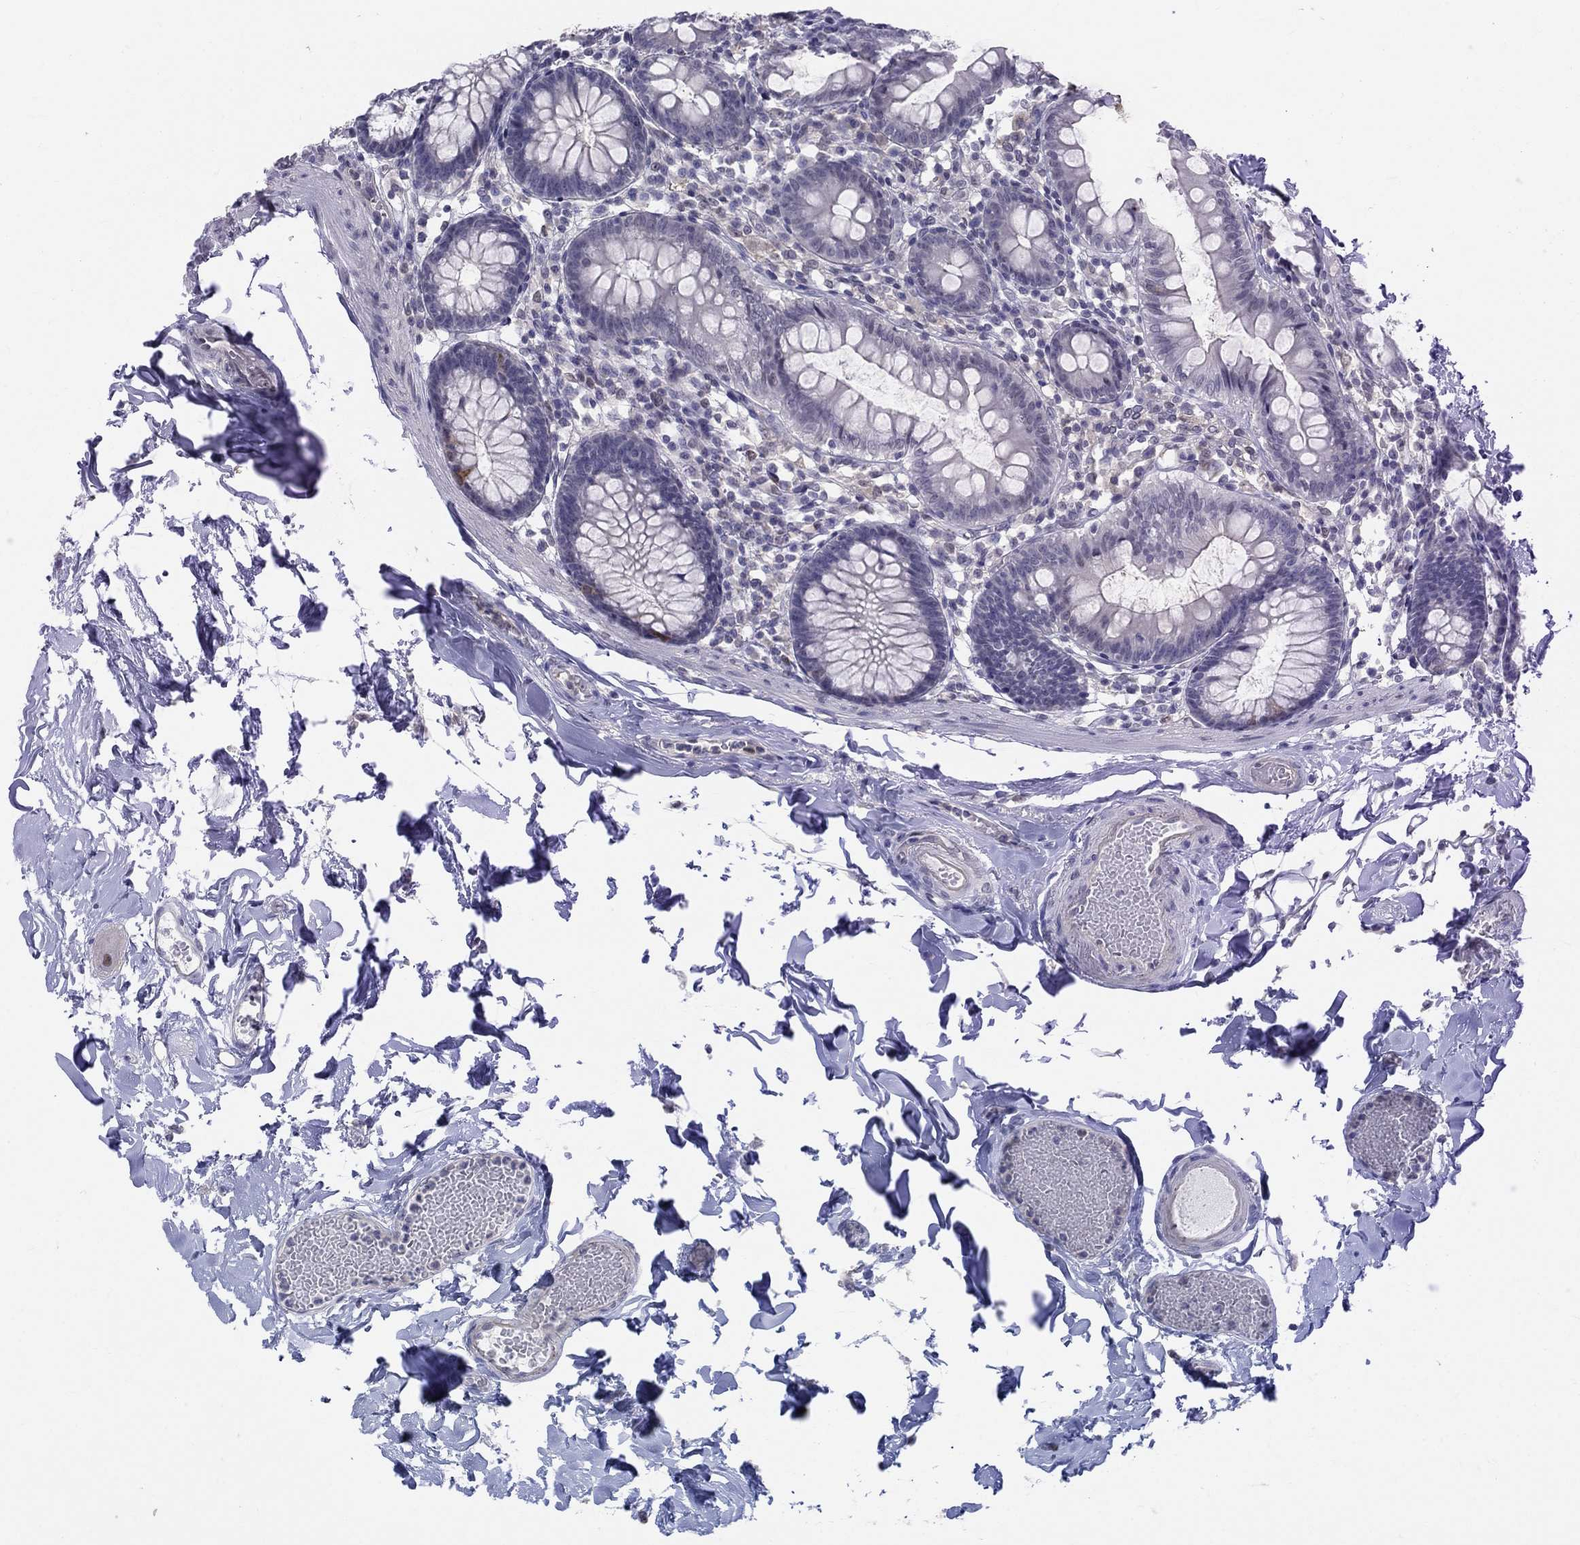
{"staining": {"intensity": "moderate", "quantity": "25%-75%", "location": "cytoplasmic/membranous"}, "tissue": "small intestine", "cell_type": "Glandular cells", "image_type": "normal", "snomed": [{"axis": "morphology", "description": "Normal tissue, NOS"}, {"axis": "topography", "description": "Small intestine"}], "caption": "Brown immunohistochemical staining in normal human small intestine reveals moderate cytoplasmic/membranous positivity in about 25%-75% of glandular cells.", "gene": "EGFLAM", "patient": {"sex": "female", "age": 90}}